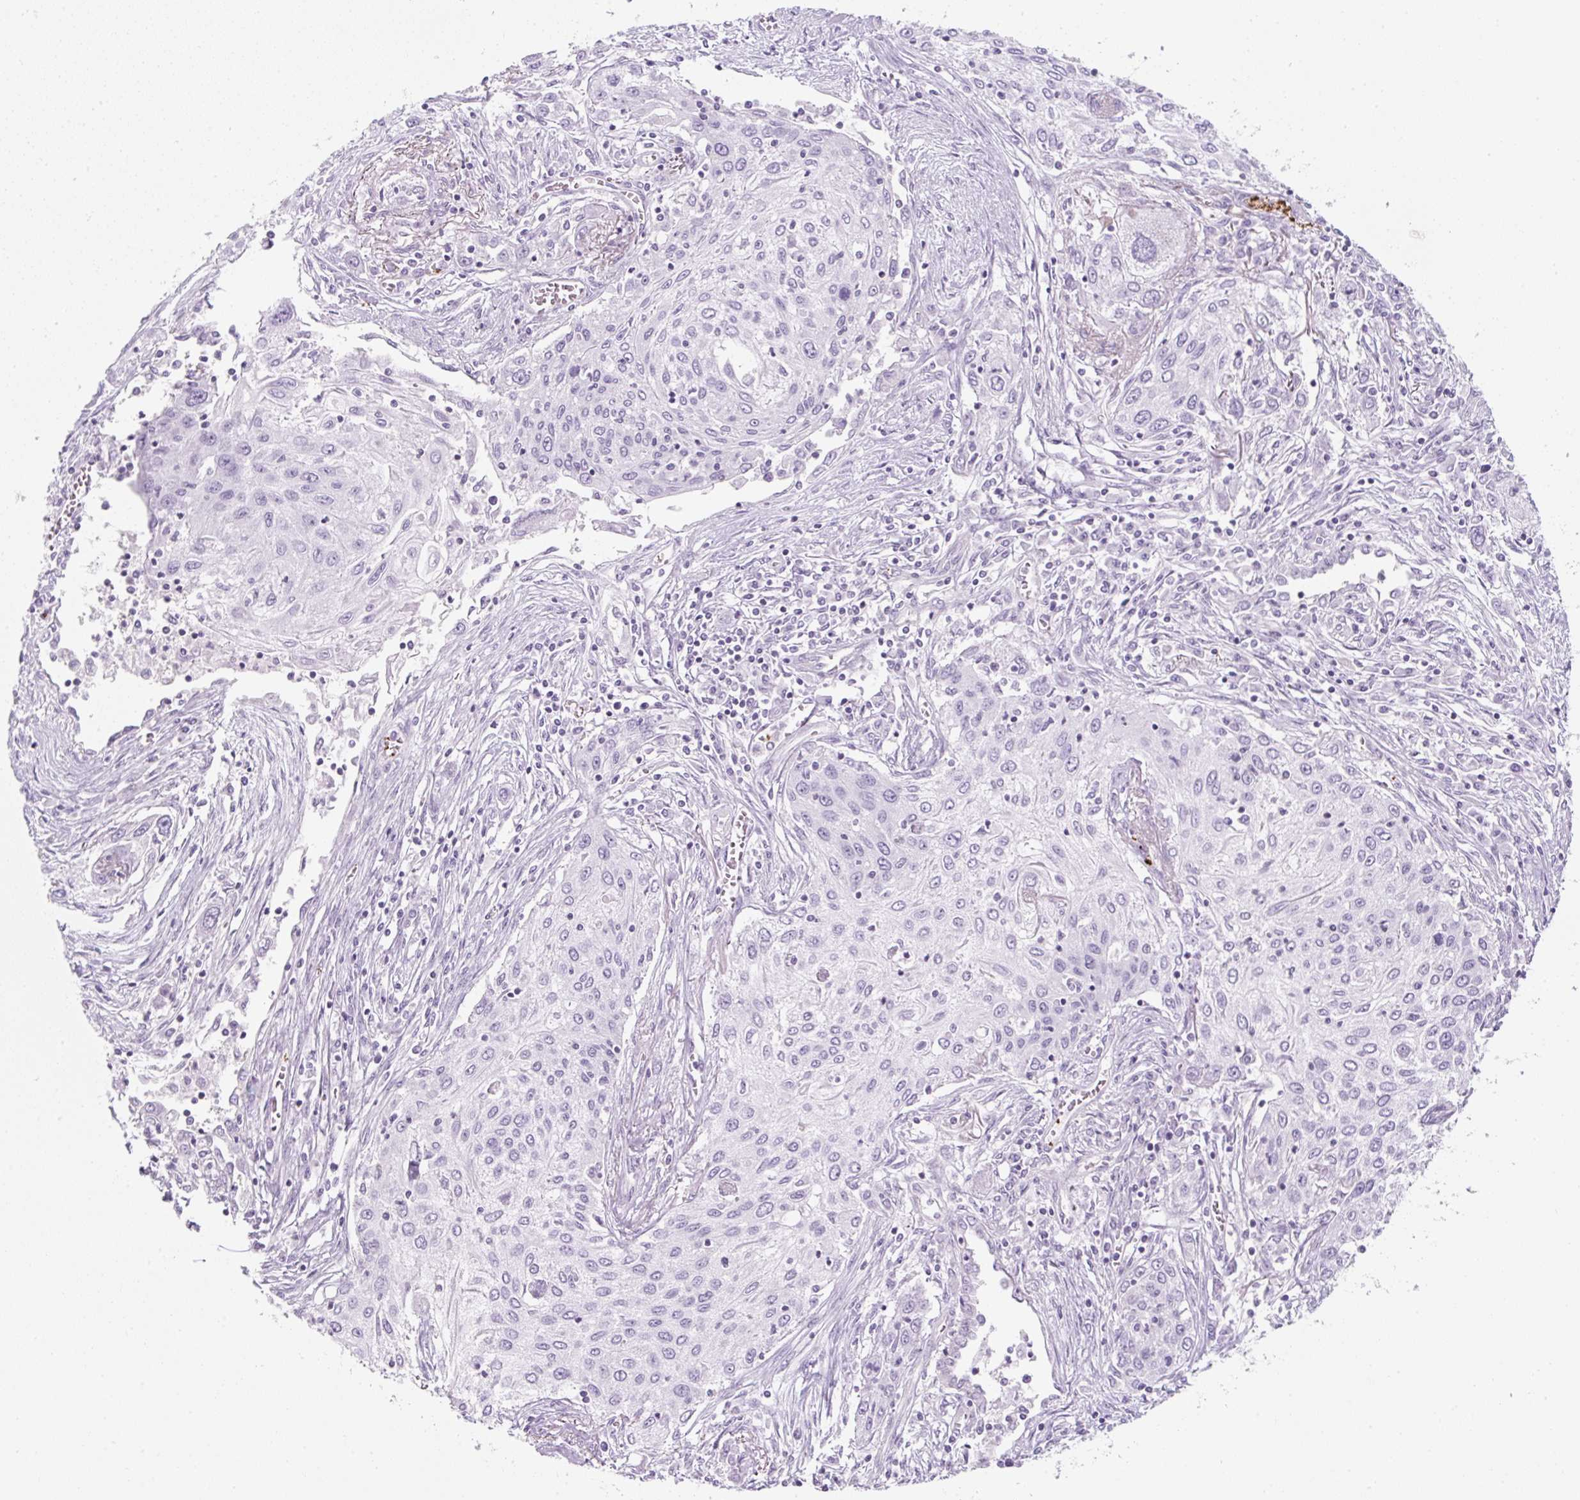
{"staining": {"intensity": "negative", "quantity": "none", "location": "none"}, "tissue": "lung cancer", "cell_type": "Tumor cells", "image_type": "cancer", "snomed": [{"axis": "morphology", "description": "Squamous cell carcinoma, NOS"}, {"axis": "topography", "description": "Lung"}], "caption": "Squamous cell carcinoma (lung) was stained to show a protein in brown. There is no significant positivity in tumor cells.", "gene": "PF4V1", "patient": {"sex": "female", "age": 69}}